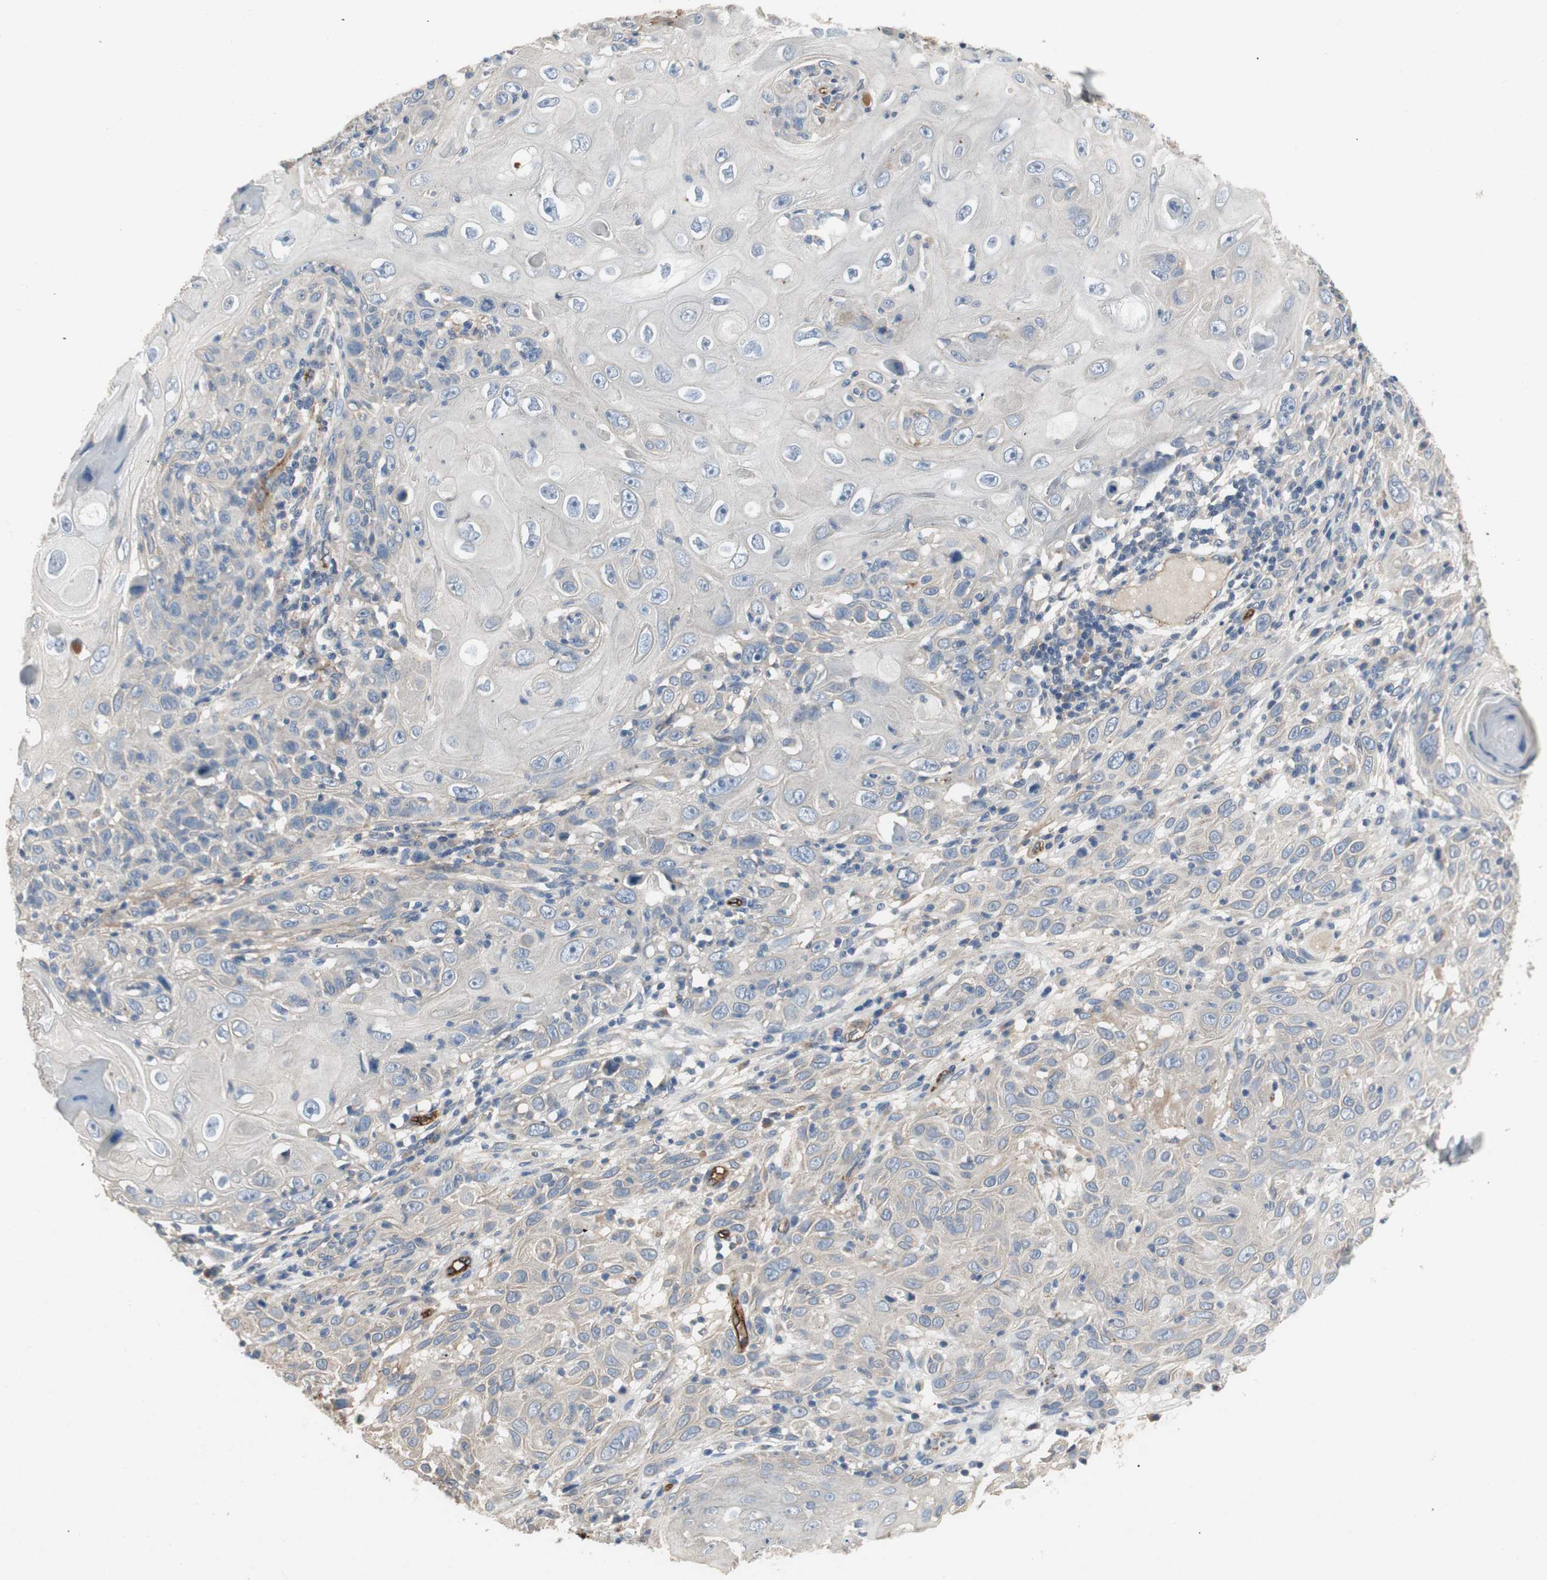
{"staining": {"intensity": "moderate", "quantity": "<25%", "location": "cytoplasmic/membranous"}, "tissue": "skin cancer", "cell_type": "Tumor cells", "image_type": "cancer", "snomed": [{"axis": "morphology", "description": "Squamous cell carcinoma, NOS"}, {"axis": "topography", "description": "Skin"}], "caption": "Protein staining of skin cancer tissue exhibits moderate cytoplasmic/membranous staining in about <25% of tumor cells. (DAB IHC, brown staining for protein, blue staining for nuclei).", "gene": "ALPL", "patient": {"sex": "female", "age": 88}}